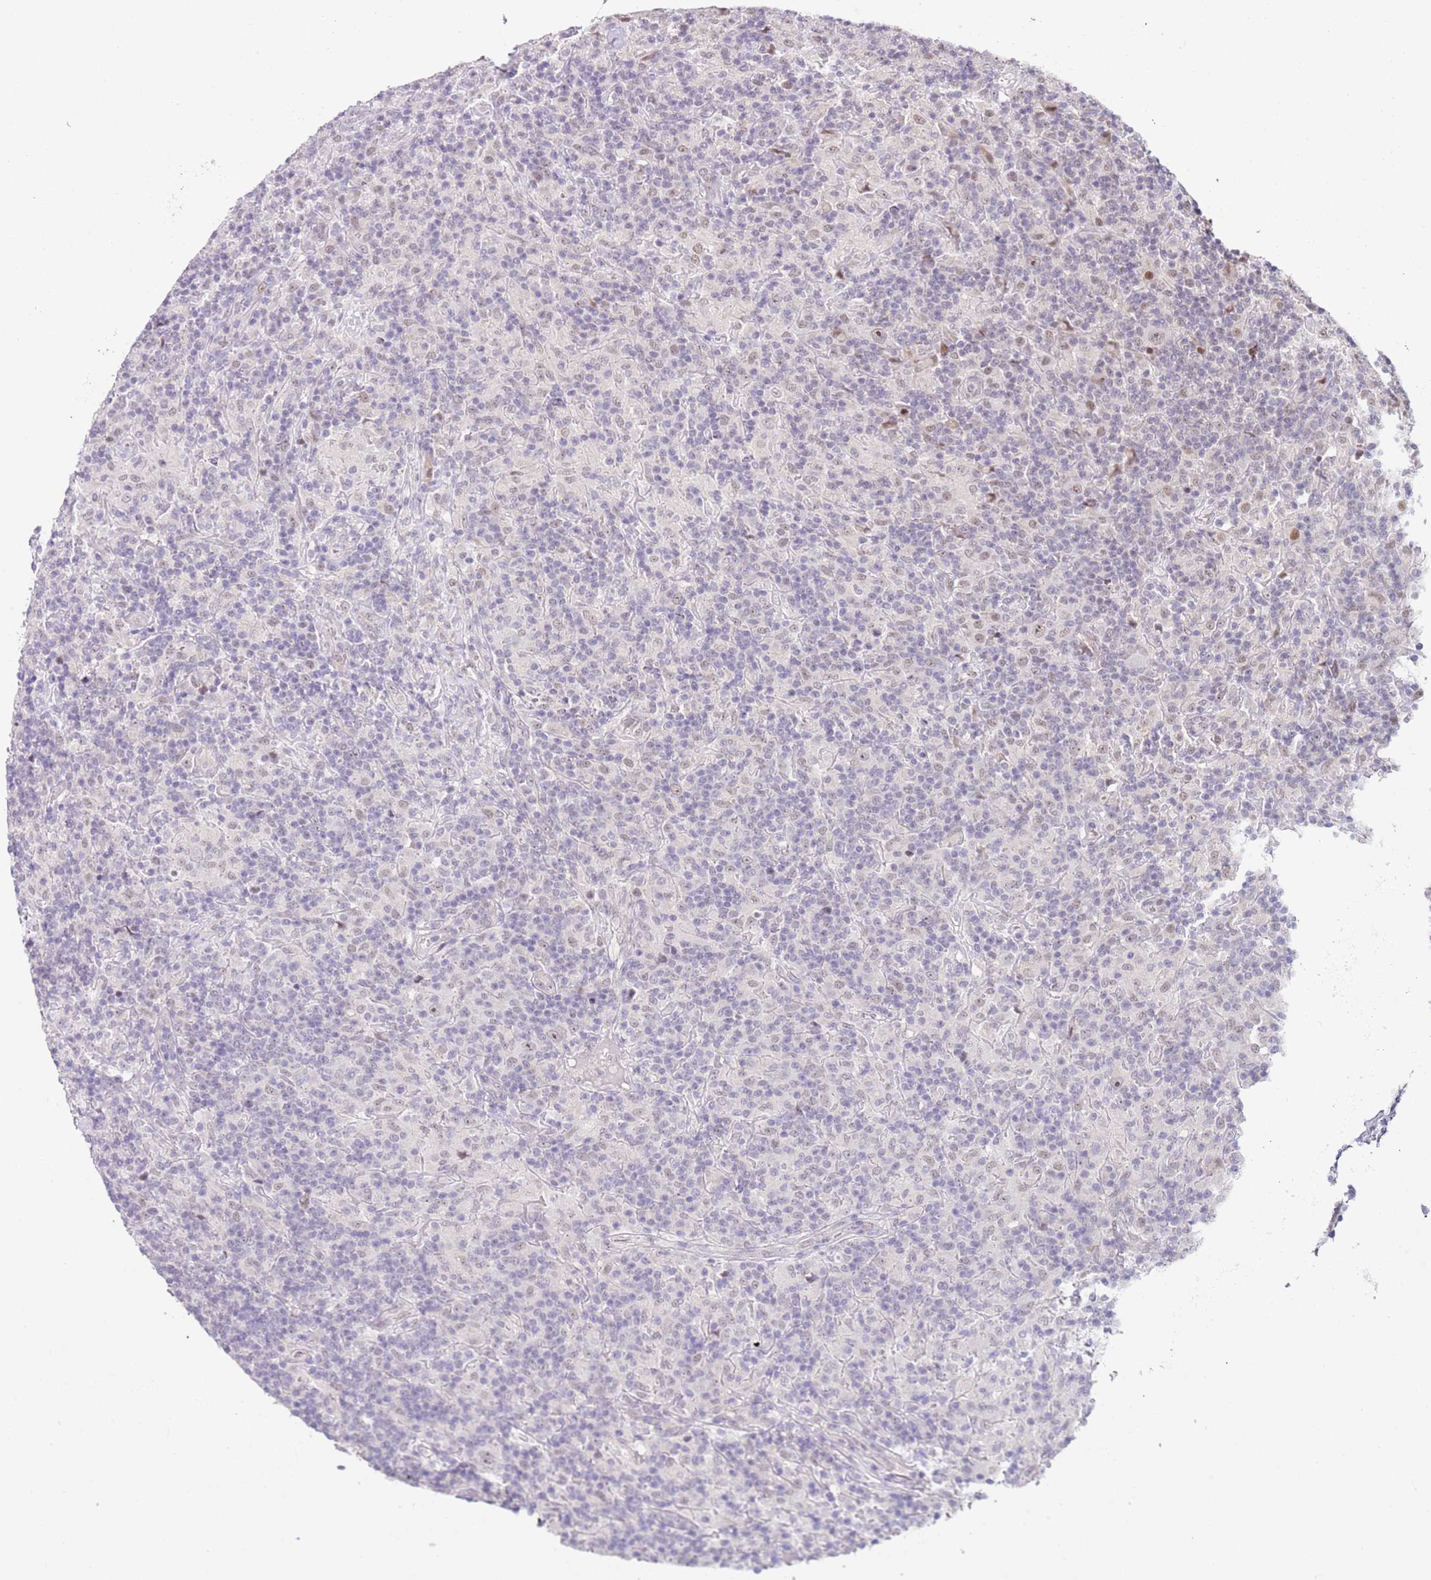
{"staining": {"intensity": "negative", "quantity": "none", "location": "none"}, "tissue": "lymphoma", "cell_type": "Tumor cells", "image_type": "cancer", "snomed": [{"axis": "morphology", "description": "Hodgkin's disease, NOS"}, {"axis": "topography", "description": "Lymph node"}], "caption": "This is a histopathology image of IHC staining of Hodgkin's disease, which shows no staining in tumor cells.", "gene": "LGALSL", "patient": {"sex": "male", "age": 70}}